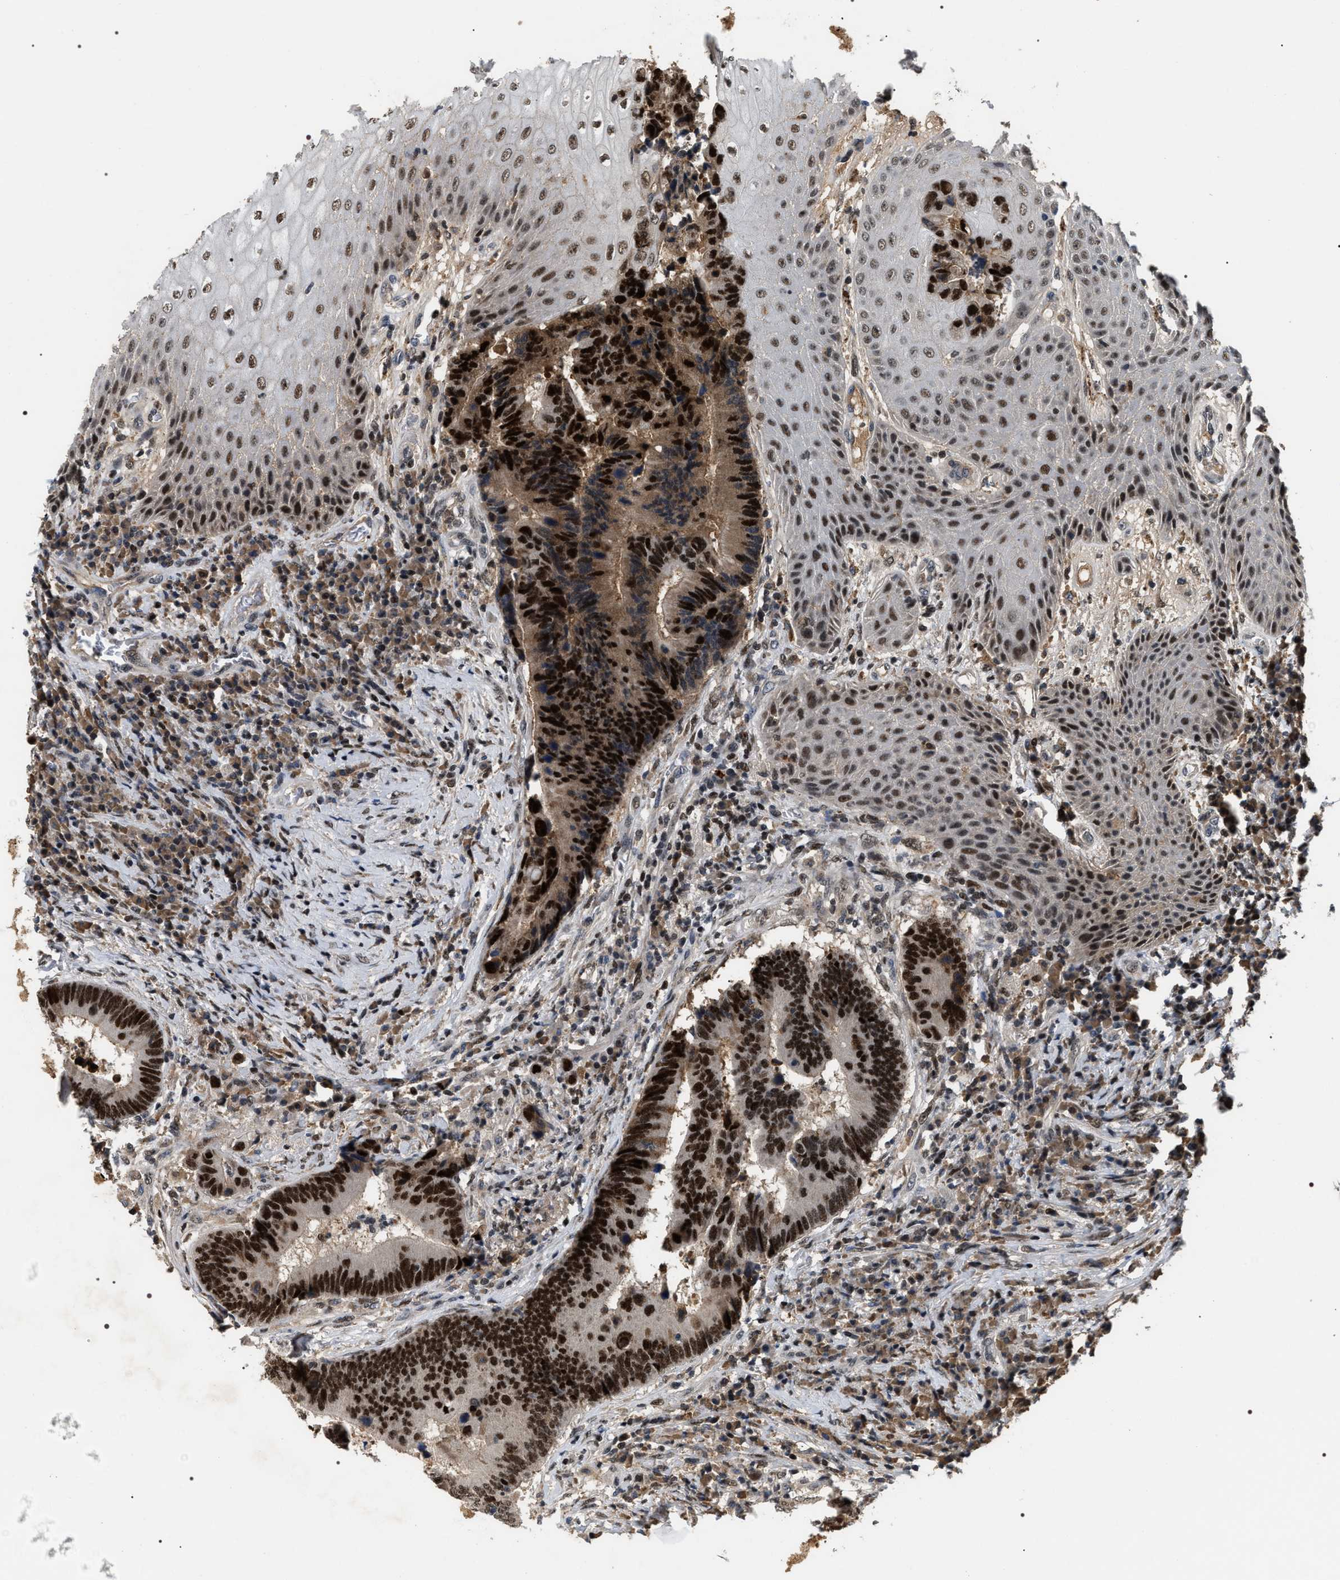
{"staining": {"intensity": "strong", "quantity": ">75%", "location": "nuclear"}, "tissue": "colorectal cancer", "cell_type": "Tumor cells", "image_type": "cancer", "snomed": [{"axis": "morphology", "description": "Adenocarcinoma, NOS"}, {"axis": "topography", "description": "Rectum"}, {"axis": "topography", "description": "Anal"}], "caption": "Strong nuclear protein expression is seen in about >75% of tumor cells in colorectal cancer (adenocarcinoma). (DAB = brown stain, brightfield microscopy at high magnification).", "gene": "C7orf25", "patient": {"sex": "female", "age": 89}}